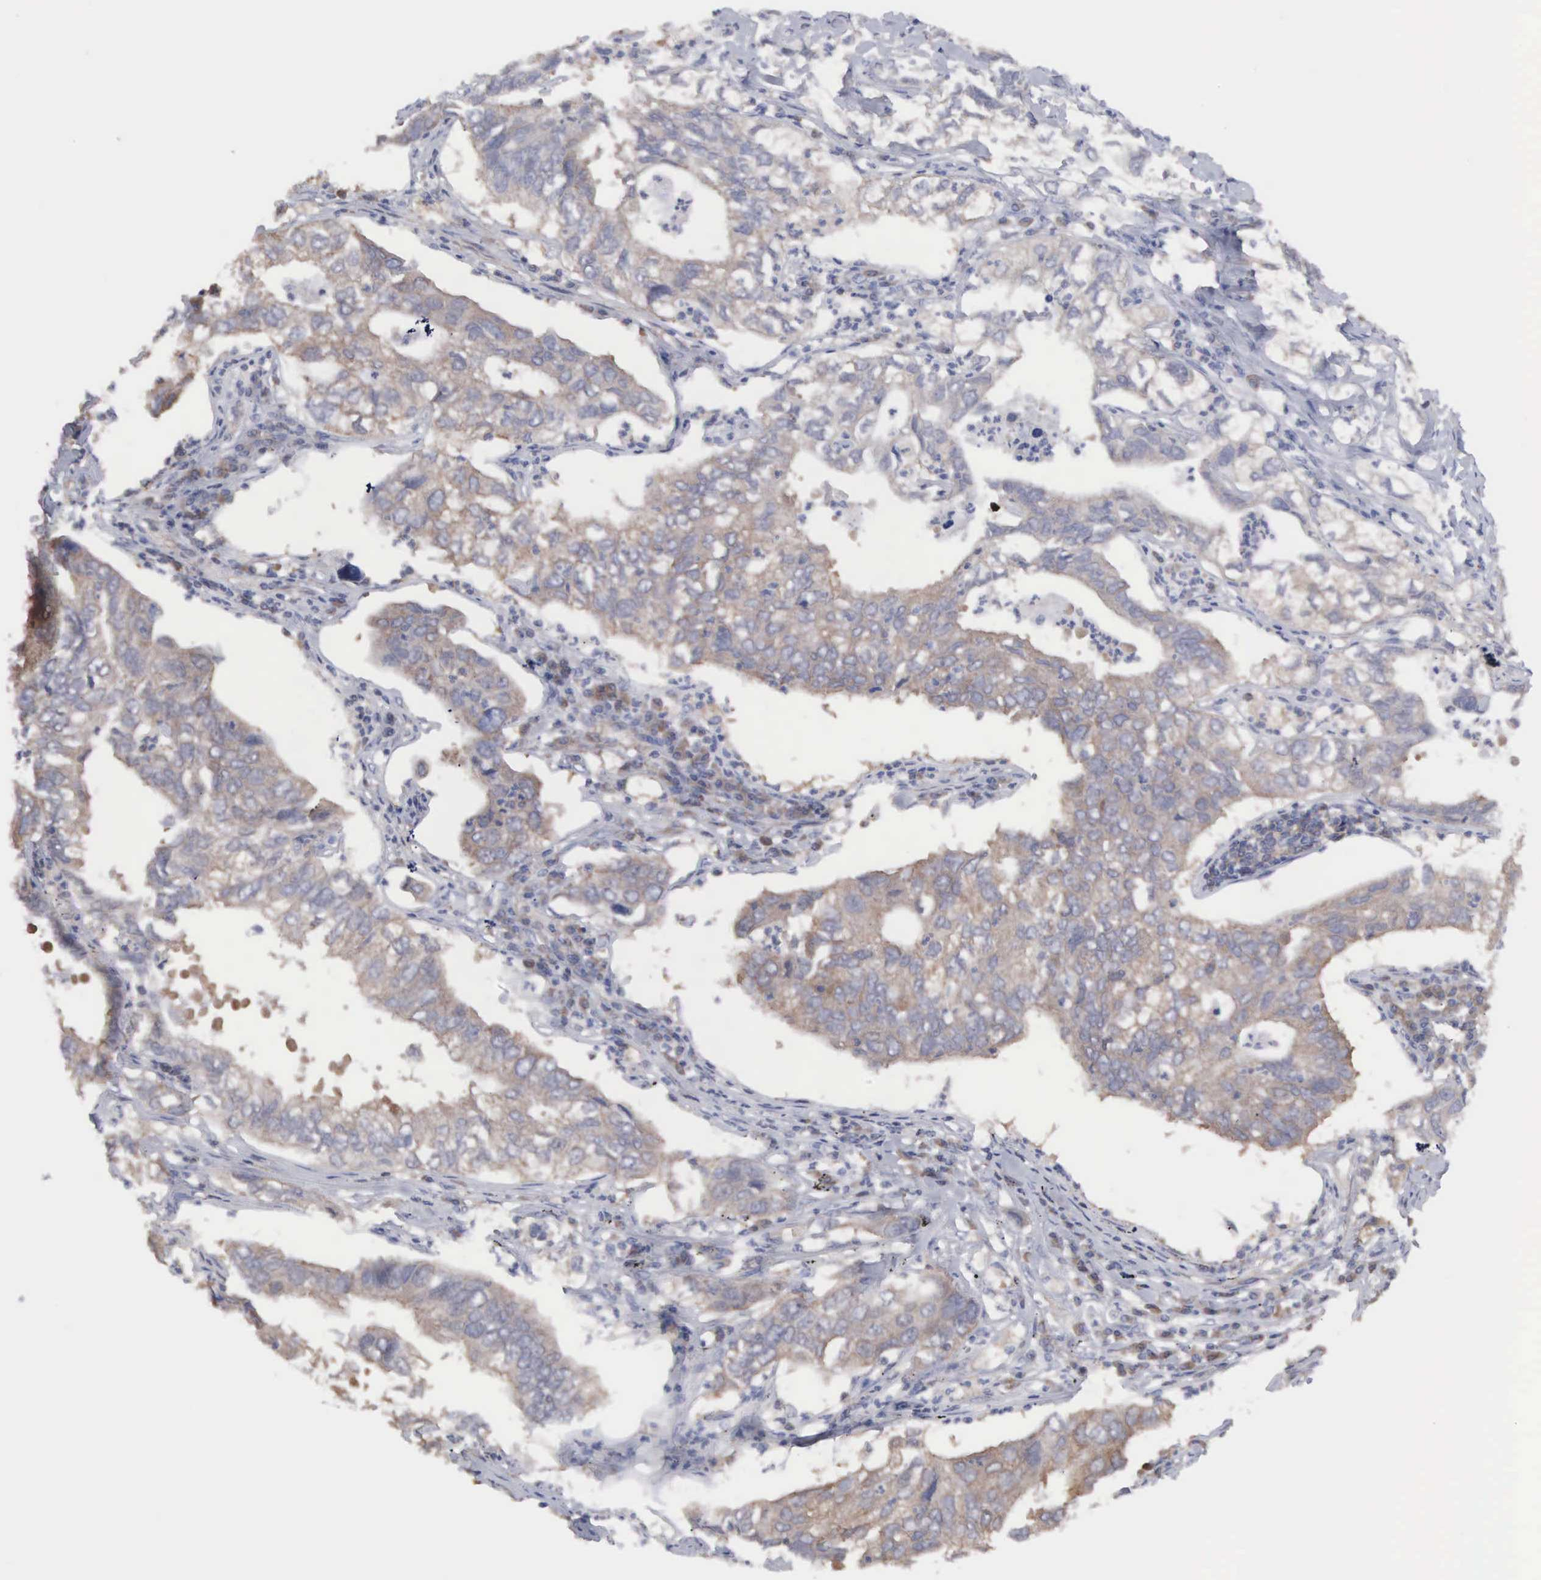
{"staining": {"intensity": "weak", "quantity": ">75%", "location": "cytoplasmic/membranous"}, "tissue": "lung cancer", "cell_type": "Tumor cells", "image_type": "cancer", "snomed": [{"axis": "morphology", "description": "Adenocarcinoma, NOS"}, {"axis": "topography", "description": "Lung"}], "caption": "Adenocarcinoma (lung) was stained to show a protein in brown. There is low levels of weak cytoplasmic/membranous positivity in approximately >75% of tumor cells.", "gene": "MTHFD1", "patient": {"sex": "male", "age": 48}}